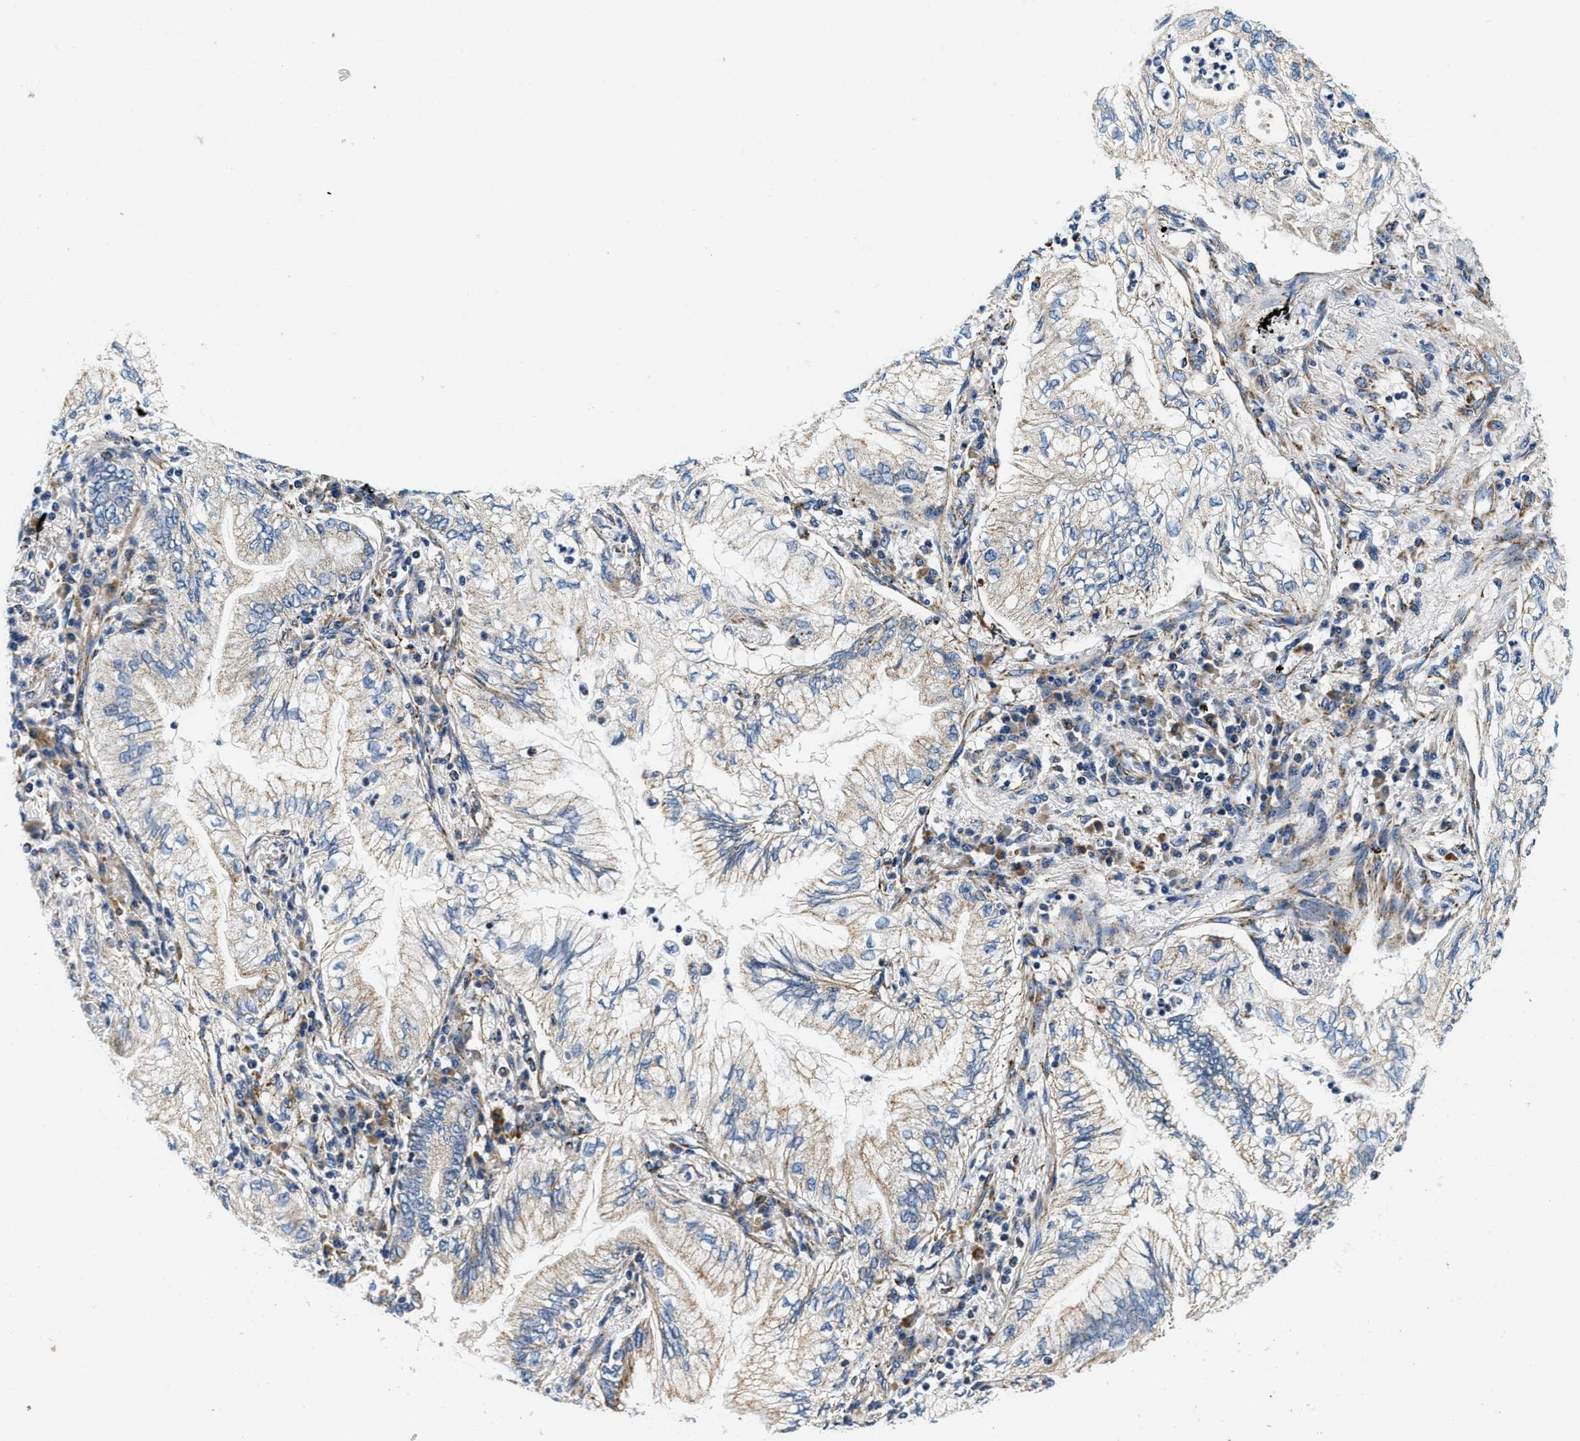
{"staining": {"intensity": "weak", "quantity": "25%-75%", "location": "cytoplasmic/membranous"}, "tissue": "lung cancer", "cell_type": "Tumor cells", "image_type": "cancer", "snomed": [{"axis": "morphology", "description": "Normal tissue, NOS"}, {"axis": "morphology", "description": "Adenocarcinoma, NOS"}, {"axis": "topography", "description": "Bronchus"}, {"axis": "topography", "description": "Lung"}], "caption": "Immunohistochemical staining of lung adenocarcinoma demonstrates low levels of weak cytoplasmic/membranous expression in approximately 25%-75% of tumor cells.", "gene": "SAMD4B", "patient": {"sex": "female", "age": 70}}